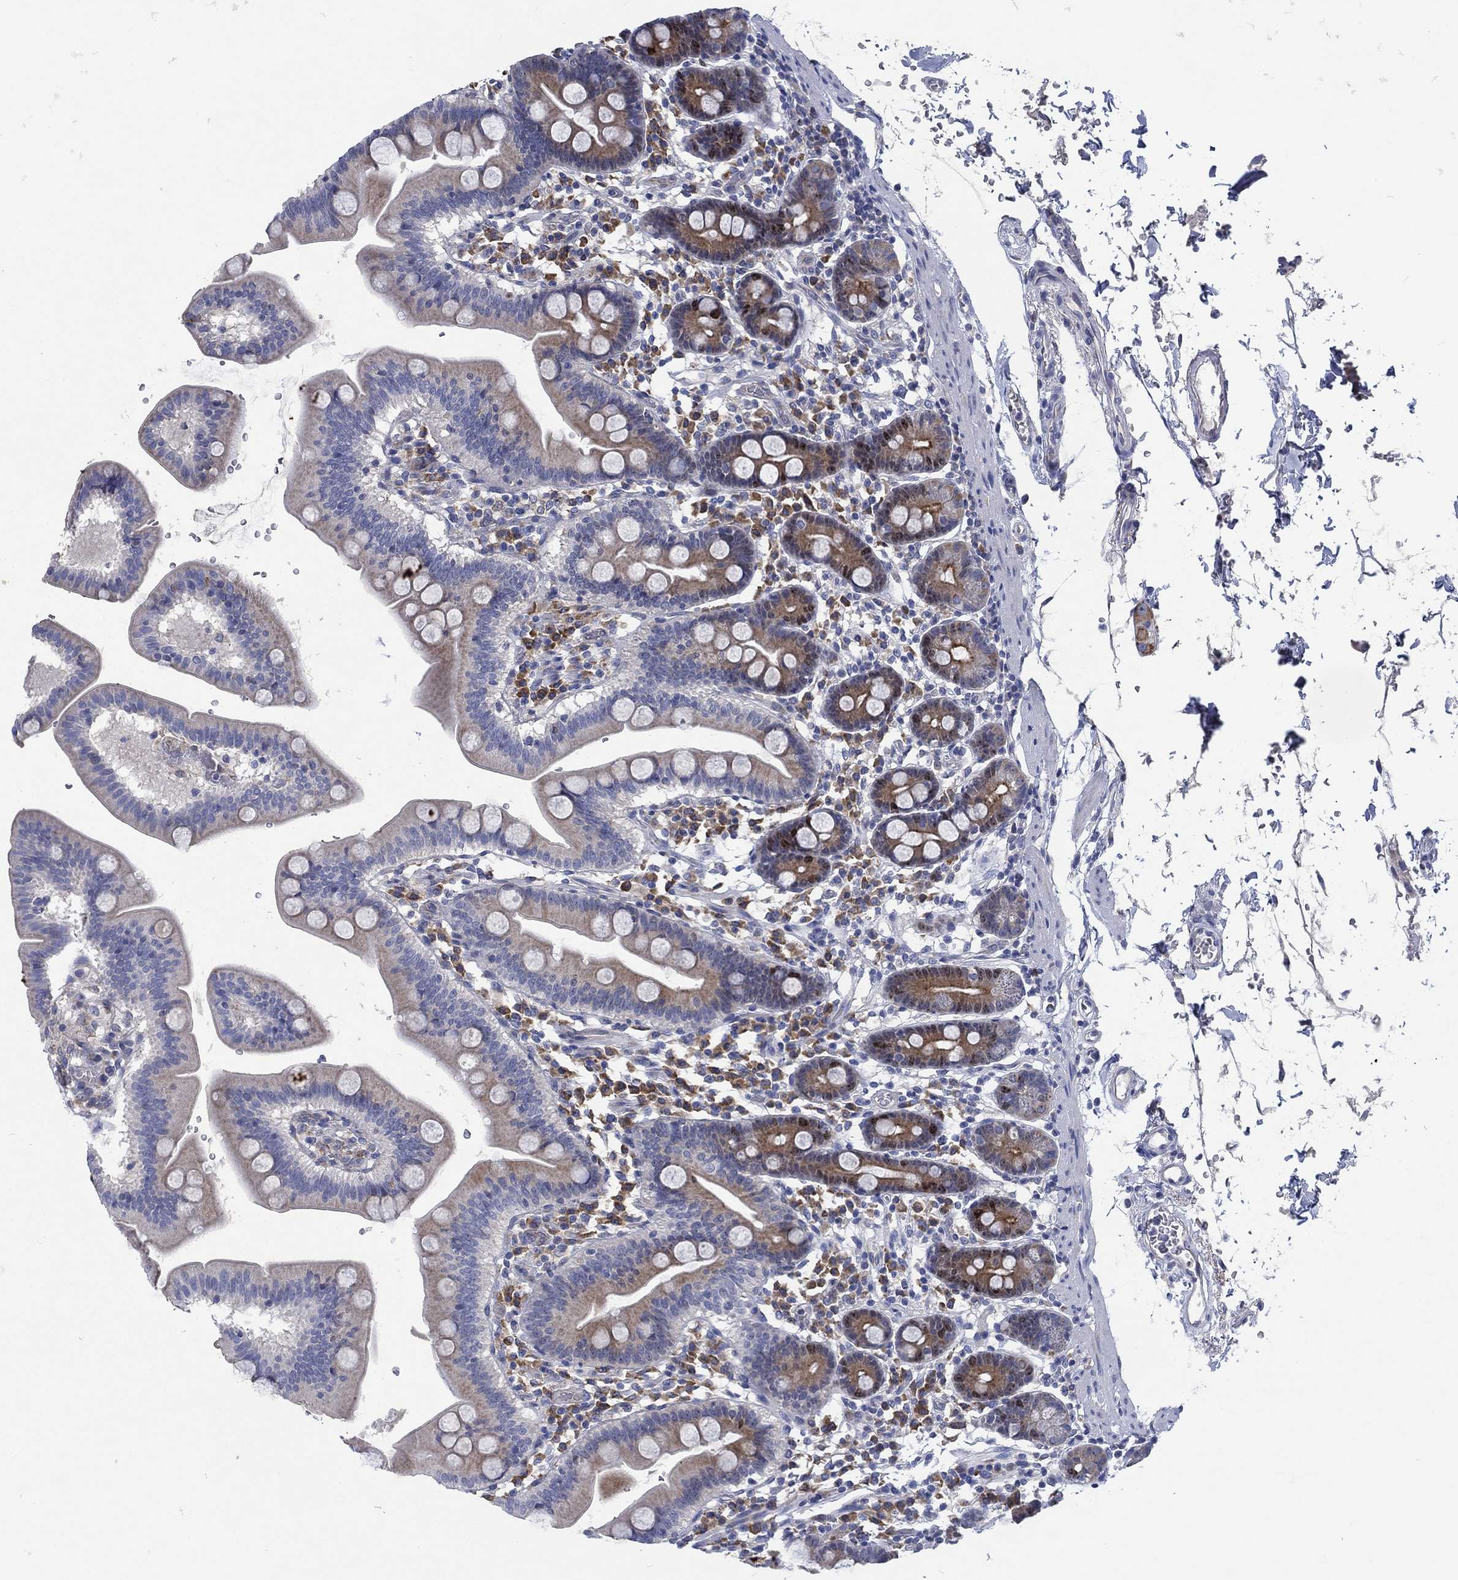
{"staining": {"intensity": "moderate", "quantity": "25%-75%", "location": "cytoplasmic/membranous"}, "tissue": "duodenum", "cell_type": "Glandular cells", "image_type": "normal", "snomed": [{"axis": "morphology", "description": "Normal tissue, NOS"}, {"axis": "topography", "description": "Duodenum"}], "caption": "Glandular cells display moderate cytoplasmic/membranous expression in approximately 25%-75% of cells in unremarkable duodenum. (DAB IHC, brown staining for protein, blue staining for nuclei).", "gene": "MMP24", "patient": {"sex": "male", "age": 59}}